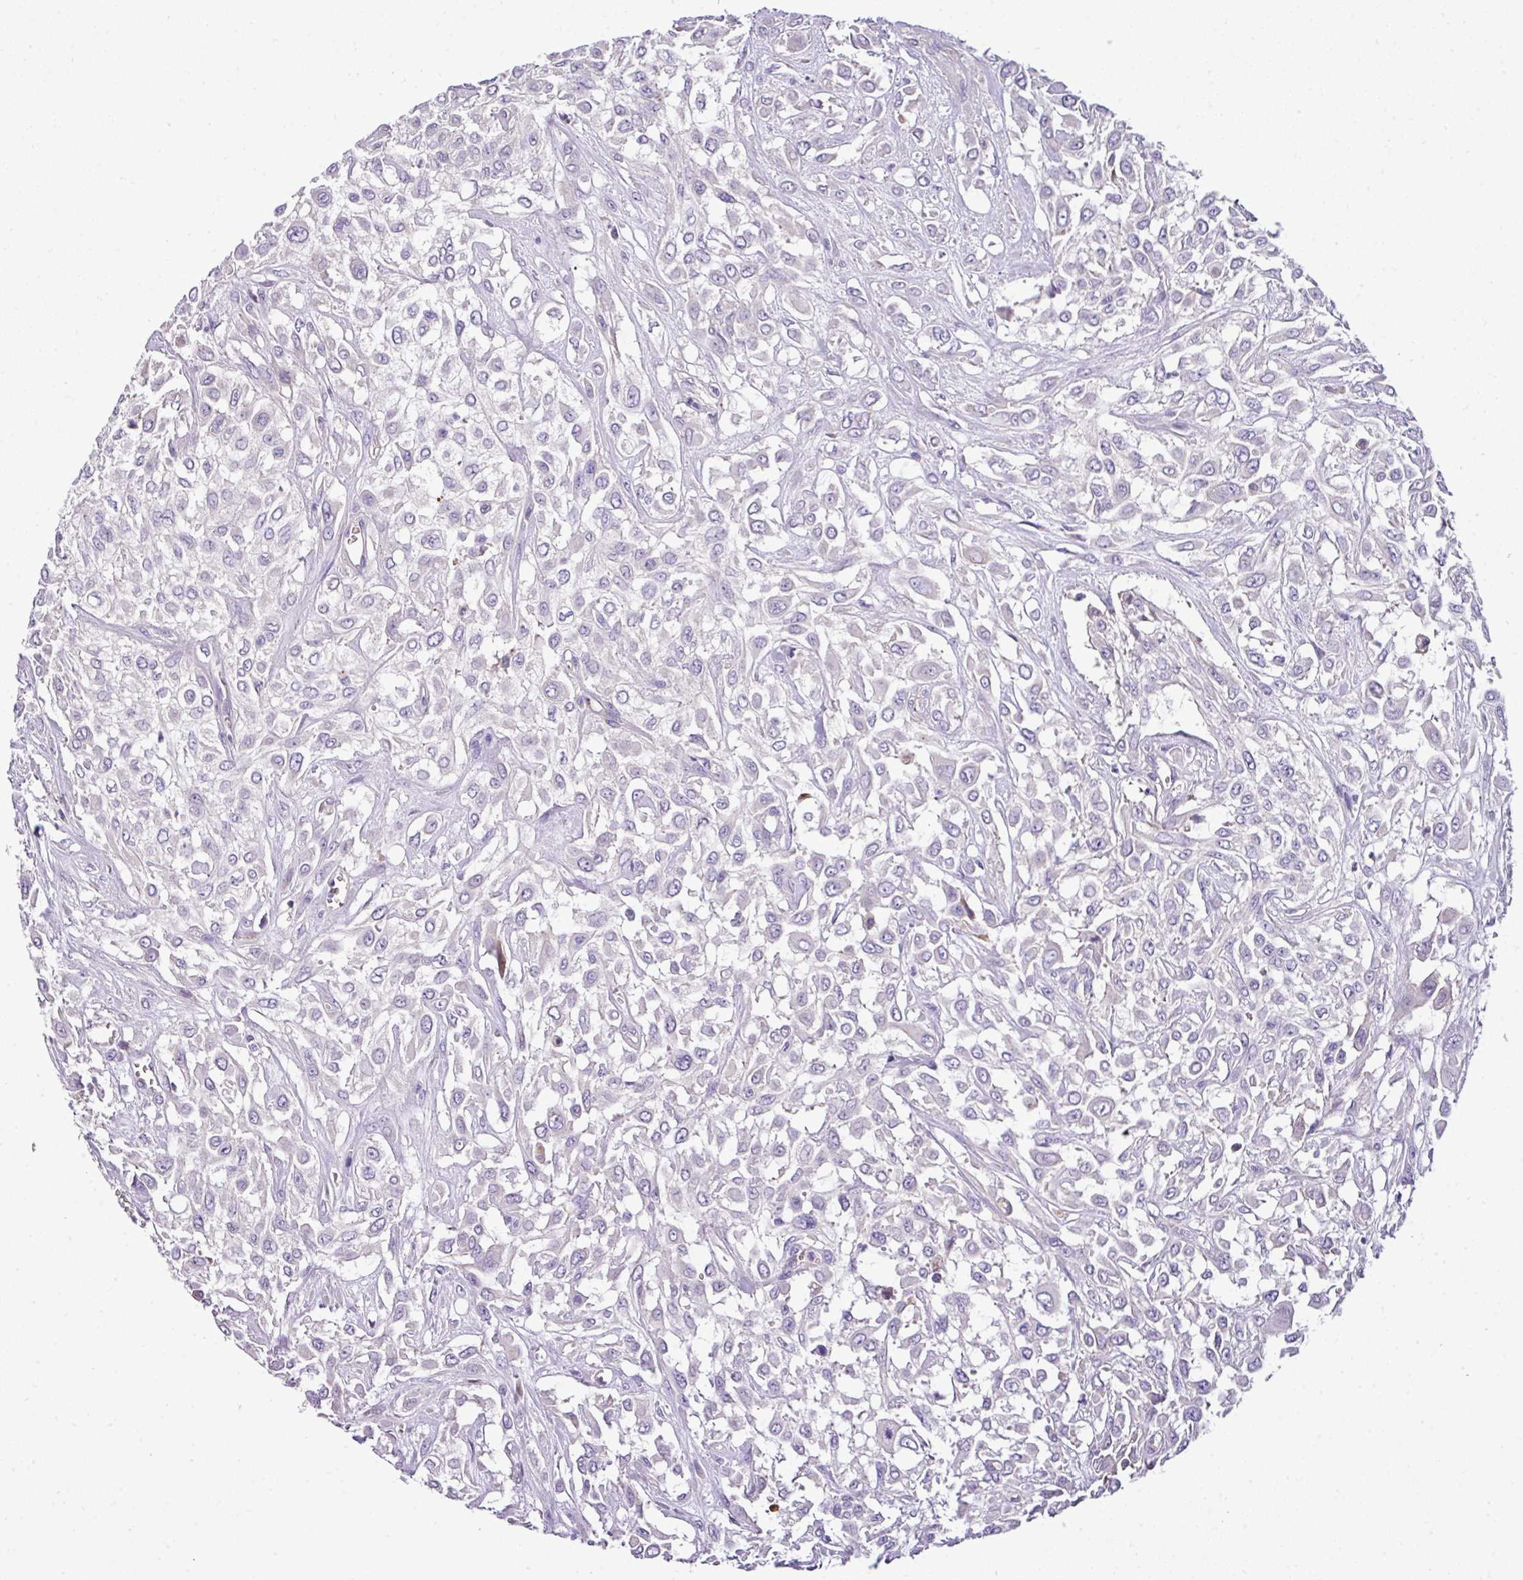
{"staining": {"intensity": "negative", "quantity": "none", "location": "none"}, "tissue": "urothelial cancer", "cell_type": "Tumor cells", "image_type": "cancer", "snomed": [{"axis": "morphology", "description": "Urothelial carcinoma, High grade"}, {"axis": "topography", "description": "Urinary bladder"}], "caption": "The micrograph exhibits no staining of tumor cells in high-grade urothelial carcinoma.", "gene": "ANXA2R", "patient": {"sex": "male", "age": 57}}